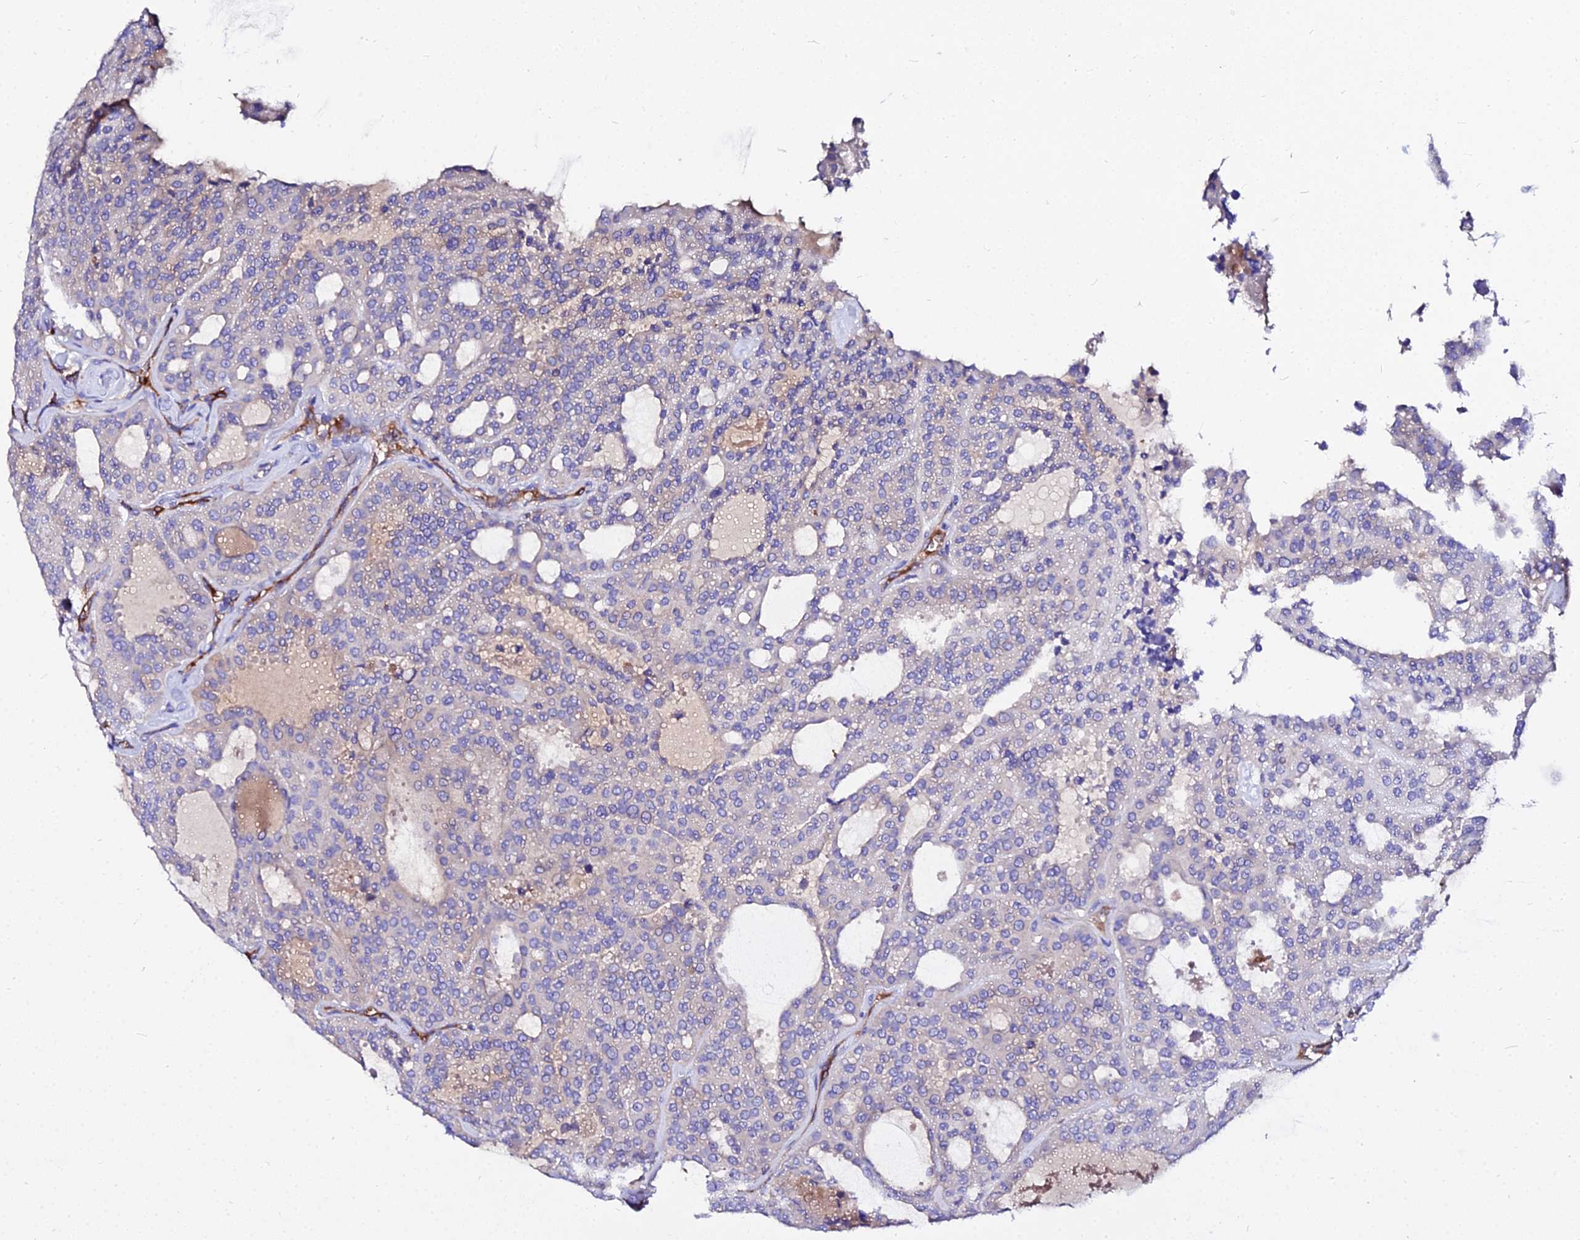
{"staining": {"intensity": "weak", "quantity": "<25%", "location": "cytoplasmic/membranous"}, "tissue": "thyroid cancer", "cell_type": "Tumor cells", "image_type": "cancer", "snomed": [{"axis": "morphology", "description": "Follicular adenoma carcinoma, NOS"}, {"axis": "topography", "description": "Thyroid gland"}], "caption": "A high-resolution histopathology image shows IHC staining of thyroid cancer, which displays no significant expression in tumor cells.", "gene": "DAW1", "patient": {"sex": "male", "age": 75}}